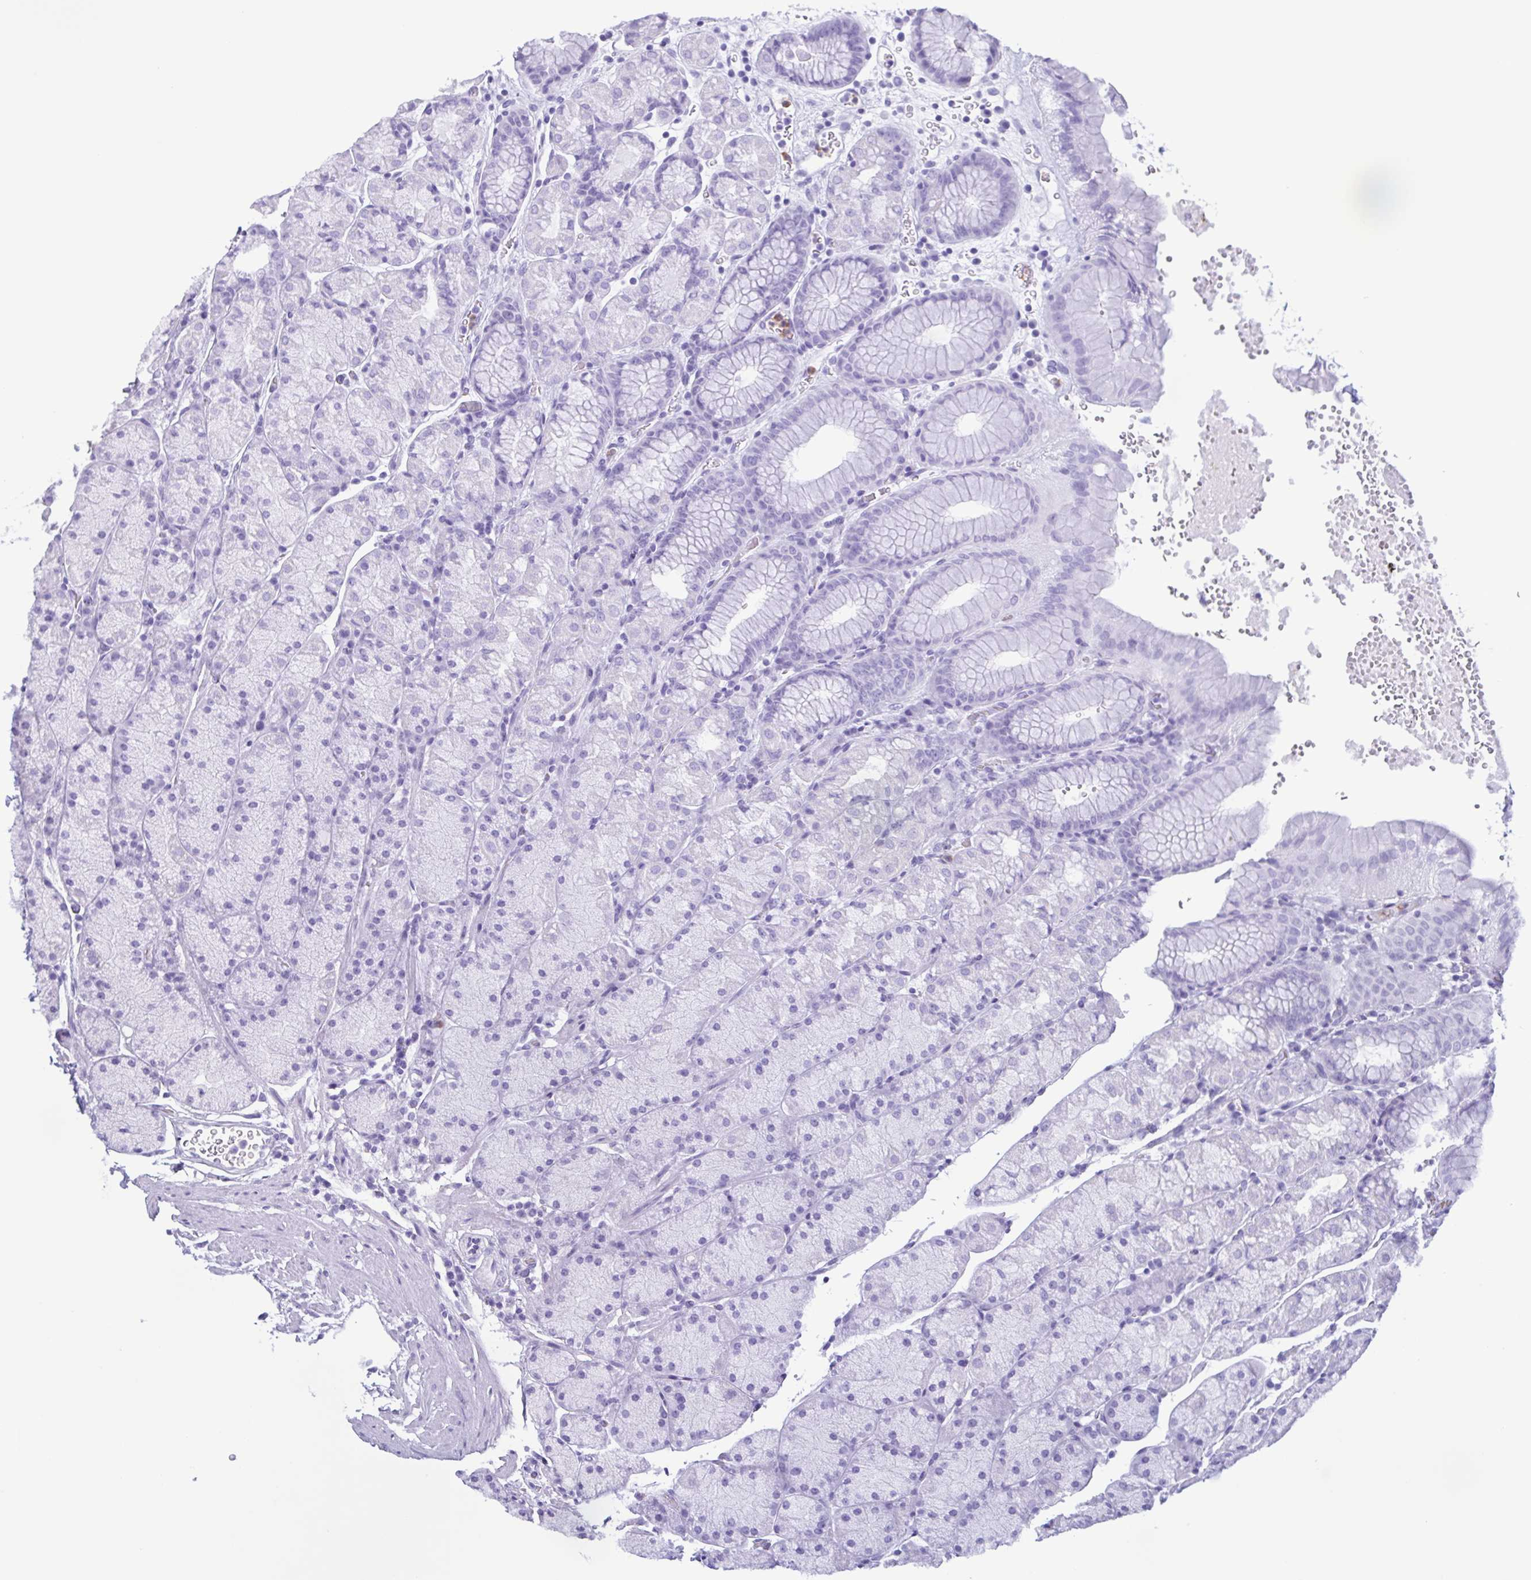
{"staining": {"intensity": "moderate", "quantity": "<25%", "location": "cytoplasmic/membranous"}, "tissue": "stomach", "cell_type": "Glandular cells", "image_type": "normal", "snomed": [{"axis": "morphology", "description": "Normal tissue, NOS"}, {"axis": "topography", "description": "Stomach, upper"}, {"axis": "topography", "description": "Stomach"}], "caption": "A brown stain highlights moderate cytoplasmic/membranous positivity of a protein in glandular cells of benign stomach. (DAB IHC, brown staining for protein, blue staining for nuclei).", "gene": "LTF", "patient": {"sex": "male", "age": 76}}